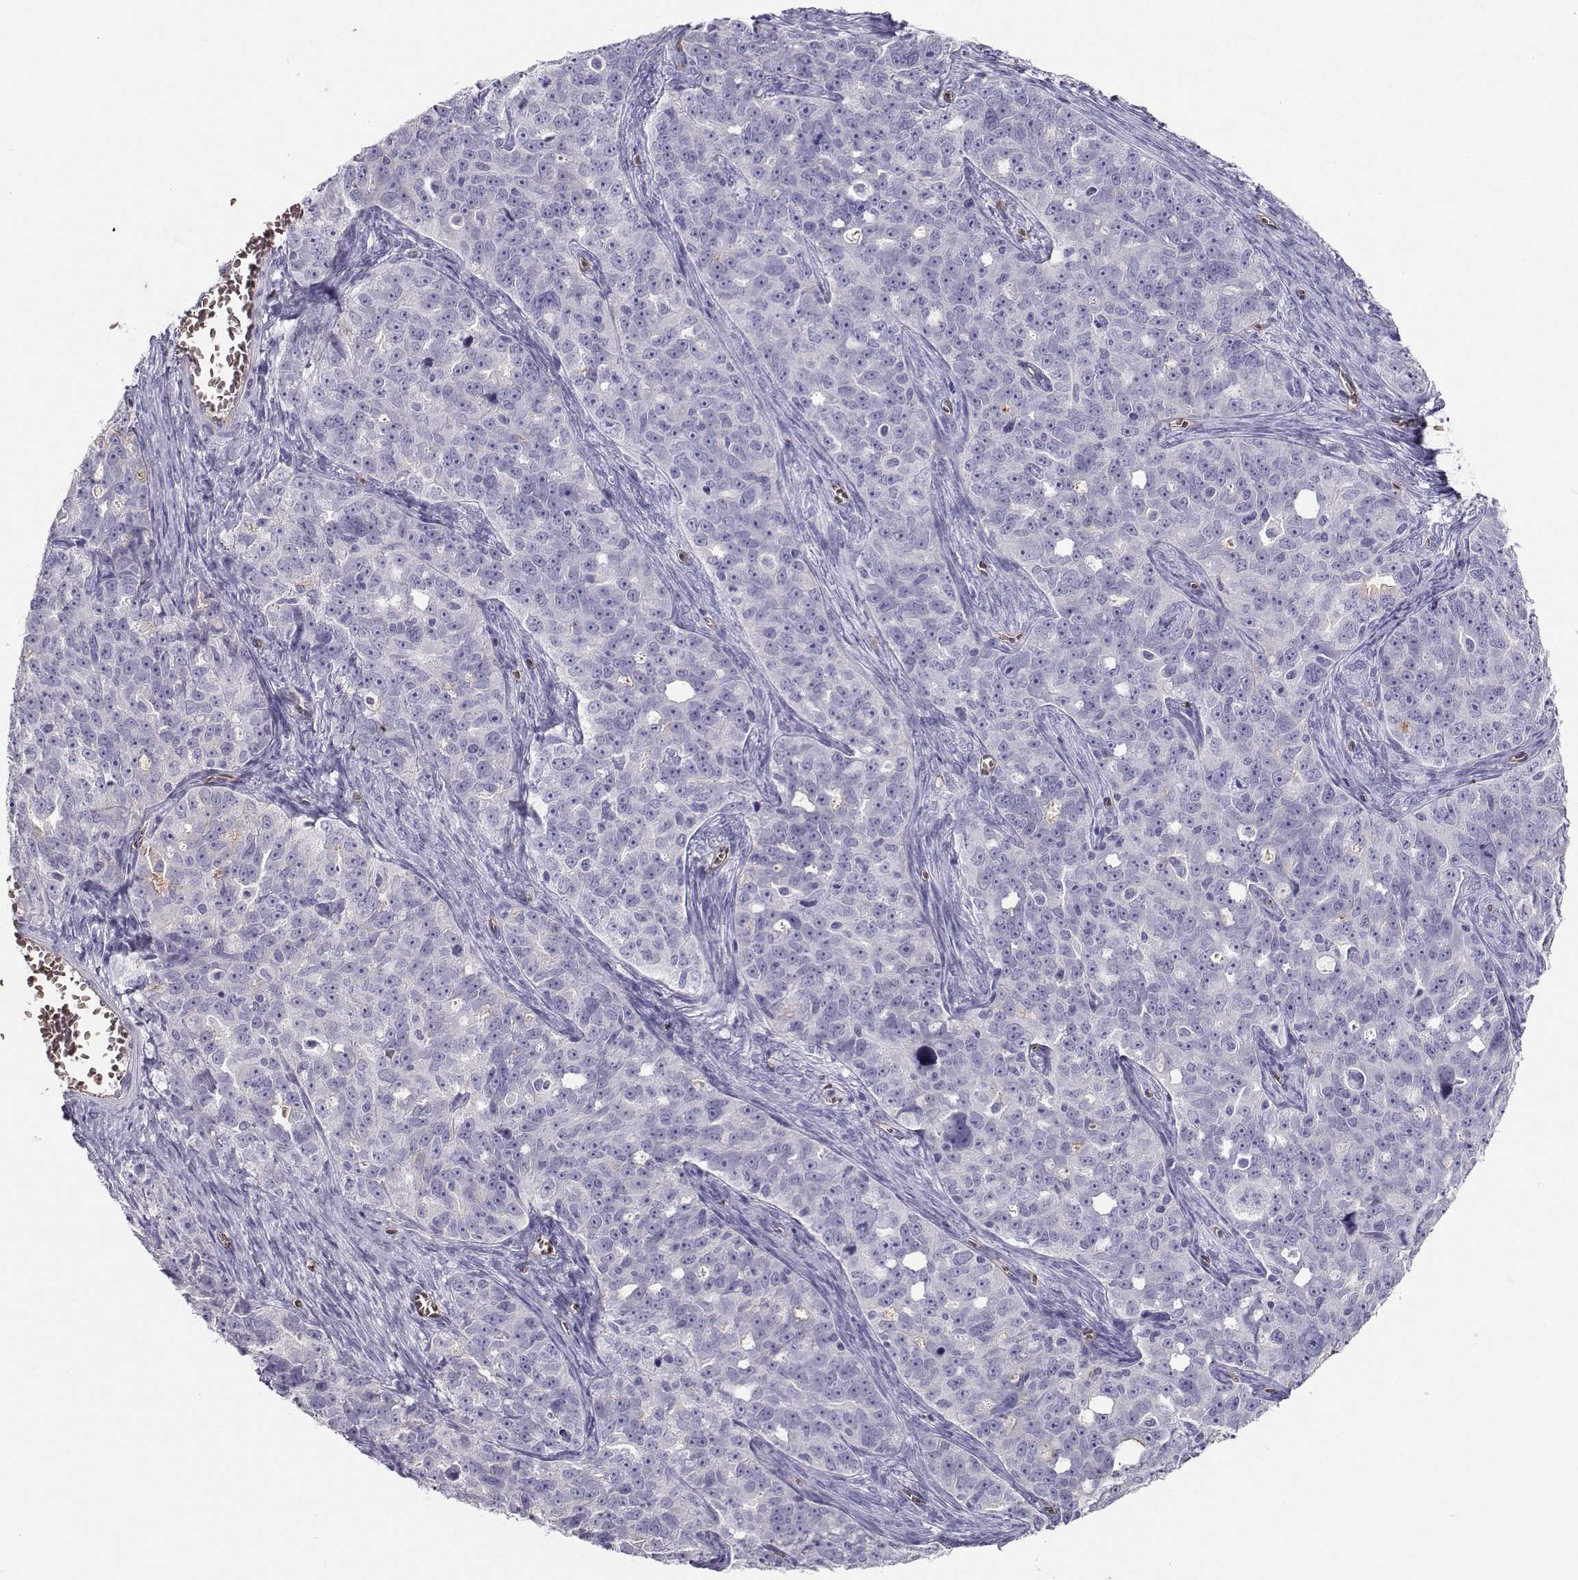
{"staining": {"intensity": "weak", "quantity": "<25%", "location": "cytoplasmic/membranous"}, "tissue": "ovarian cancer", "cell_type": "Tumor cells", "image_type": "cancer", "snomed": [{"axis": "morphology", "description": "Cystadenocarcinoma, serous, NOS"}, {"axis": "topography", "description": "Ovary"}], "caption": "Tumor cells are negative for brown protein staining in ovarian cancer. (DAB (3,3'-diaminobenzidine) IHC, high magnification).", "gene": "CLUL1", "patient": {"sex": "female", "age": 51}}